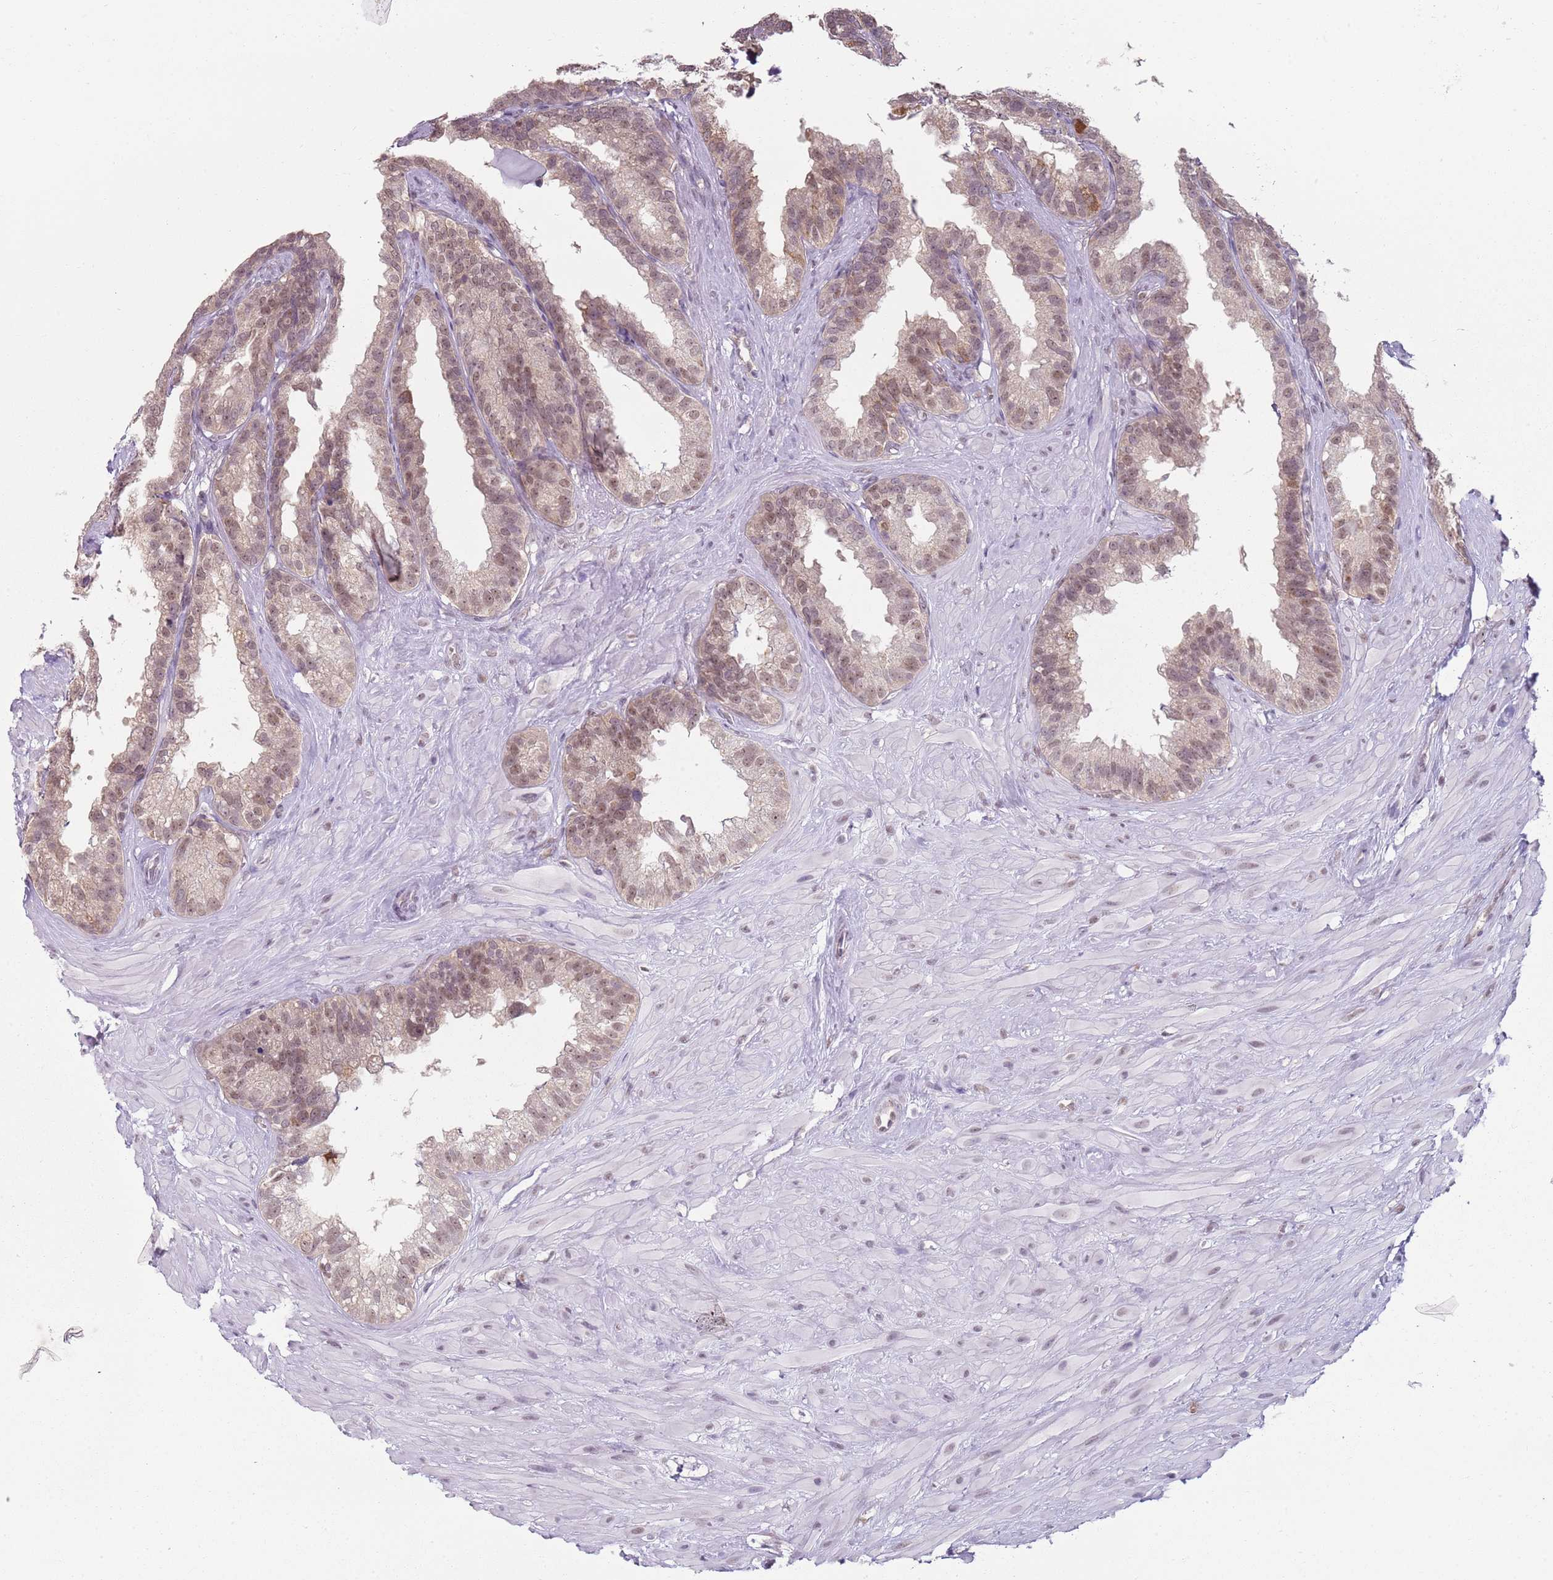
{"staining": {"intensity": "moderate", "quantity": "25%-75%", "location": "nuclear"}, "tissue": "seminal vesicle", "cell_type": "Glandular cells", "image_type": "normal", "snomed": [{"axis": "morphology", "description": "Normal tissue, NOS"}, {"axis": "topography", "description": "Seminal veicle"}], "caption": "A high-resolution micrograph shows immunohistochemistry staining of unremarkable seminal vesicle, which shows moderate nuclear staining in approximately 25%-75% of glandular cells.", "gene": "SMARCAL1", "patient": {"sex": "male", "age": 80}}